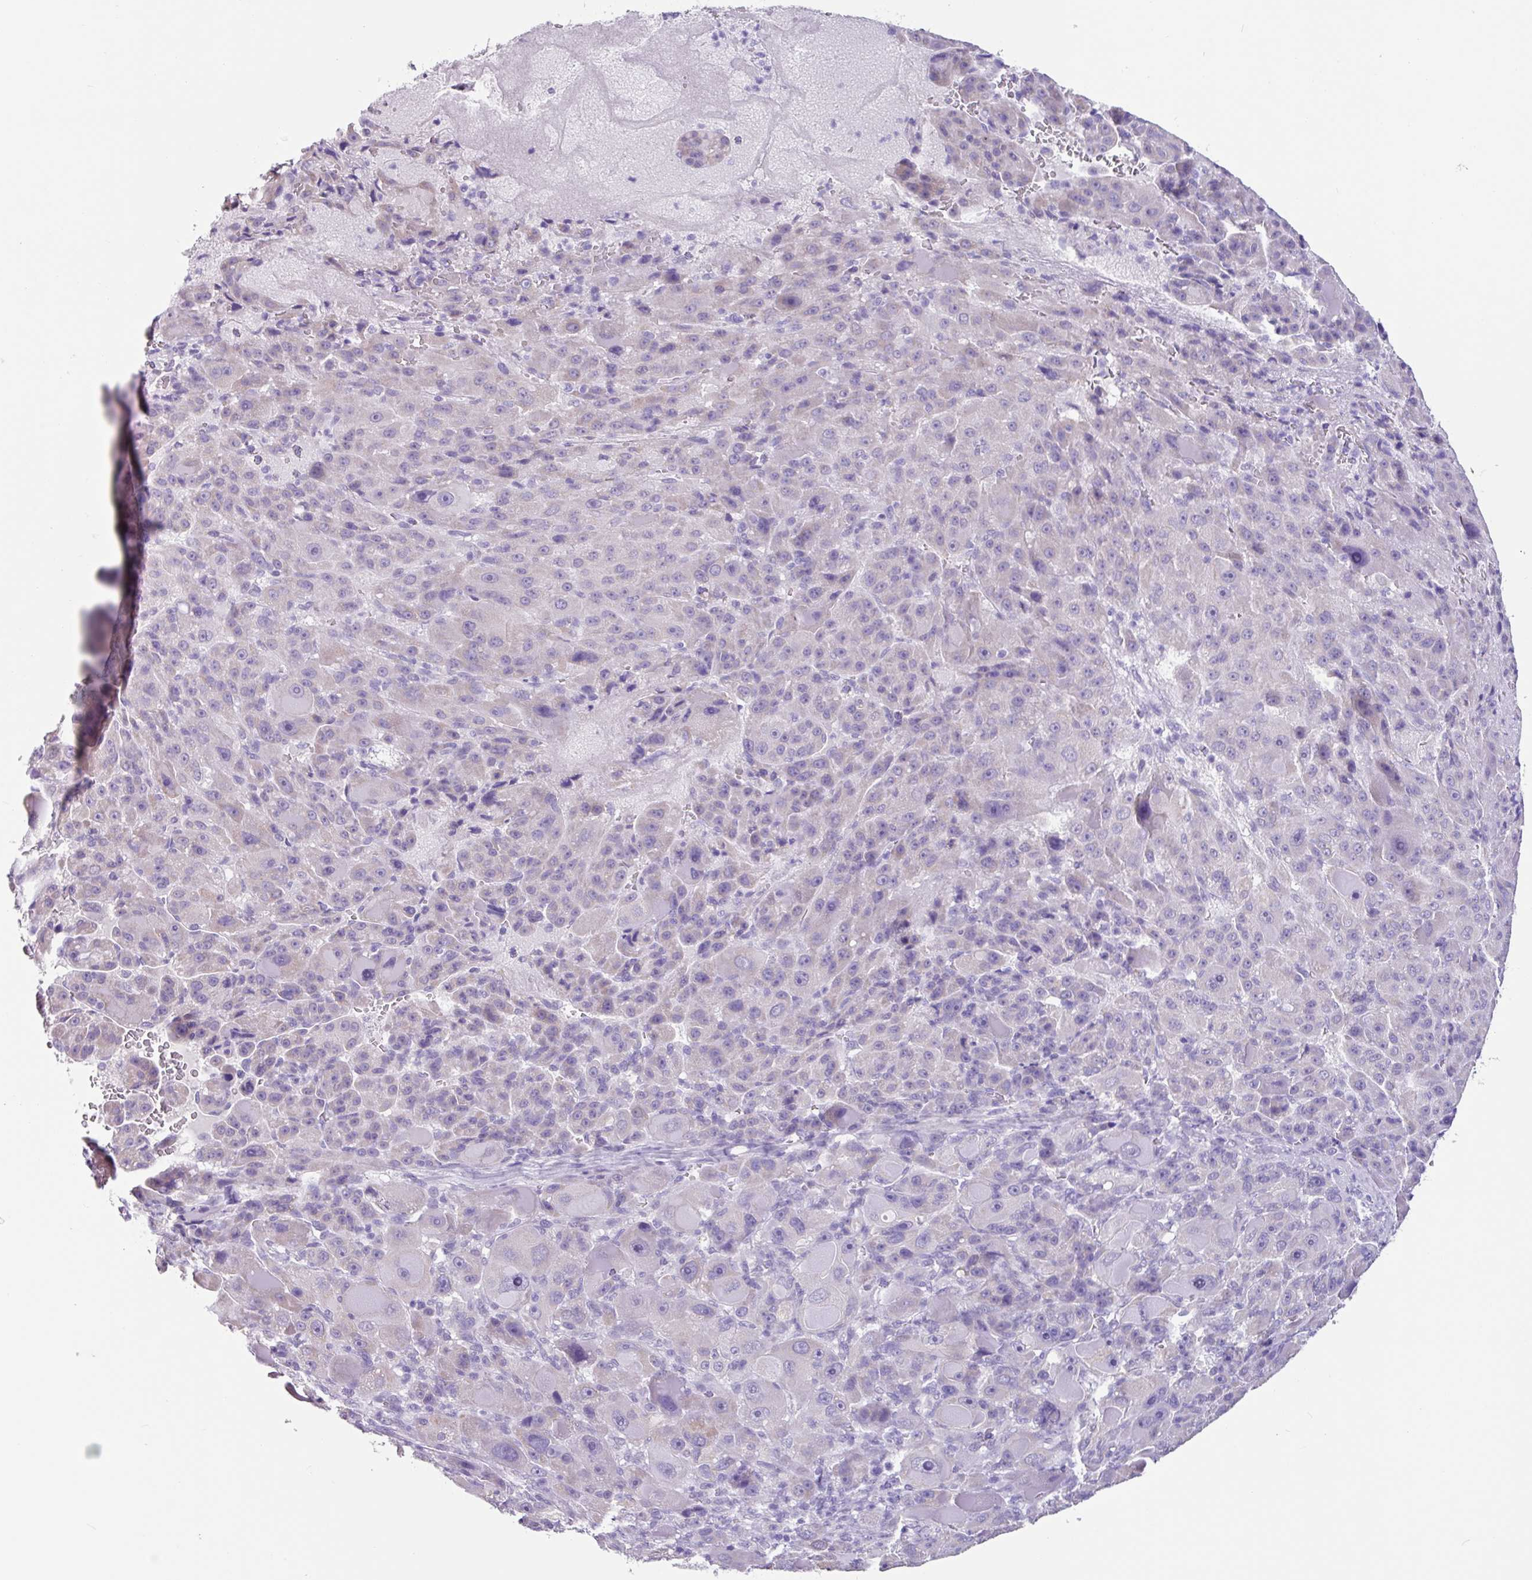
{"staining": {"intensity": "negative", "quantity": "none", "location": "none"}, "tissue": "liver cancer", "cell_type": "Tumor cells", "image_type": "cancer", "snomed": [{"axis": "morphology", "description": "Carcinoma, Hepatocellular, NOS"}, {"axis": "topography", "description": "Liver"}], "caption": "High power microscopy micrograph of an immunohistochemistry (IHC) image of liver hepatocellular carcinoma, revealing no significant positivity in tumor cells. (Stains: DAB (3,3'-diaminobenzidine) immunohistochemistry with hematoxylin counter stain, Microscopy: brightfield microscopy at high magnification).", "gene": "OTX1", "patient": {"sex": "male", "age": 76}}